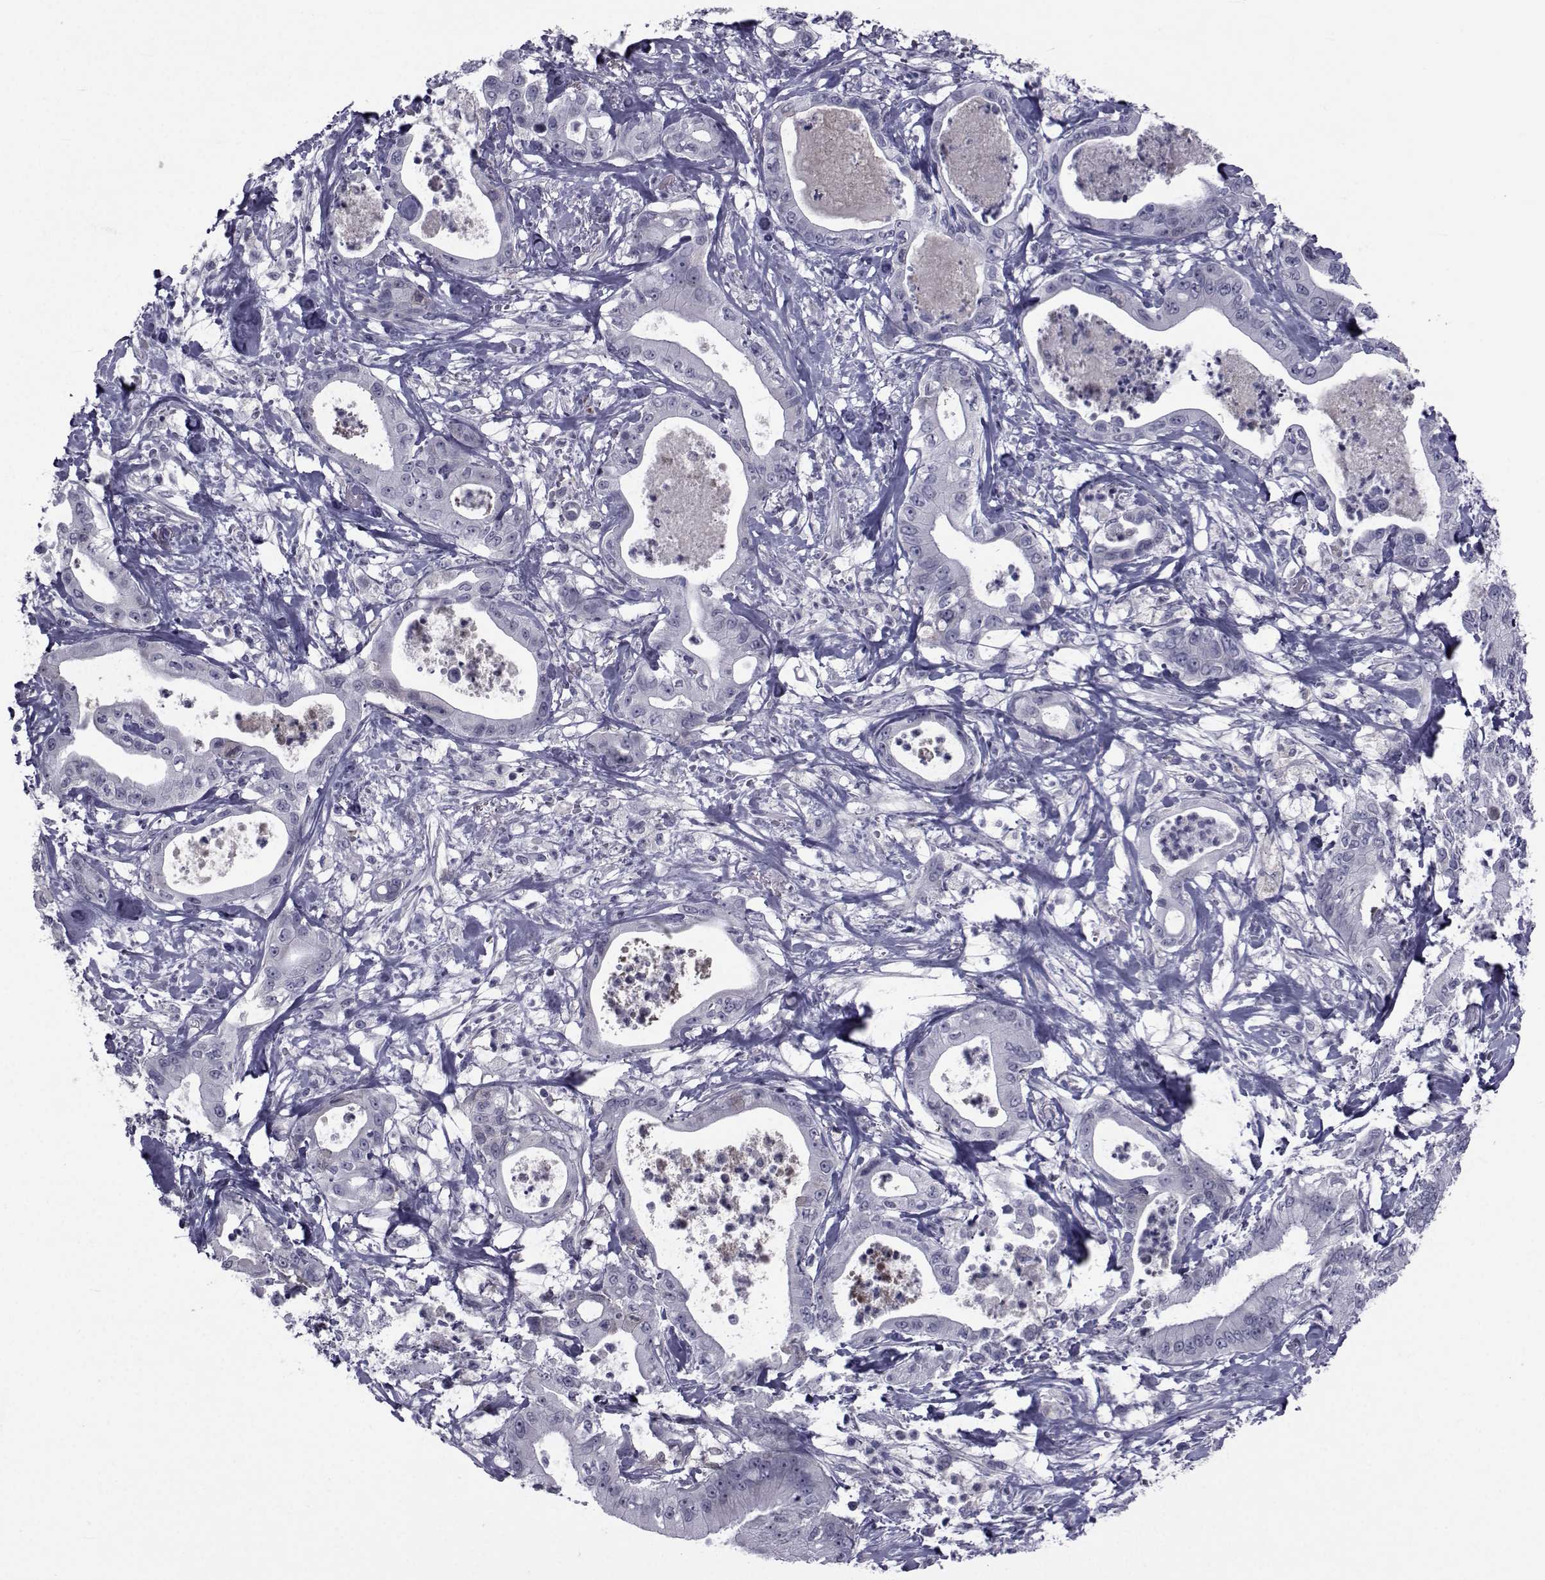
{"staining": {"intensity": "negative", "quantity": "none", "location": "none"}, "tissue": "pancreatic cancer", "cell_type": "Tumor cells", "image_type": "cancer", "snomed": [{"axis": "morphology", "description": "Adenocarcinoma, NOS"}, {"axis": "topography", "description": "Pancreas"}], "caption": "The photomicrograph reveals no significant positivity in tumor cells of pancreatic adenocarcinoma.", "gene": "PAX2", "patient": {"sex": "male", "age": 71}}